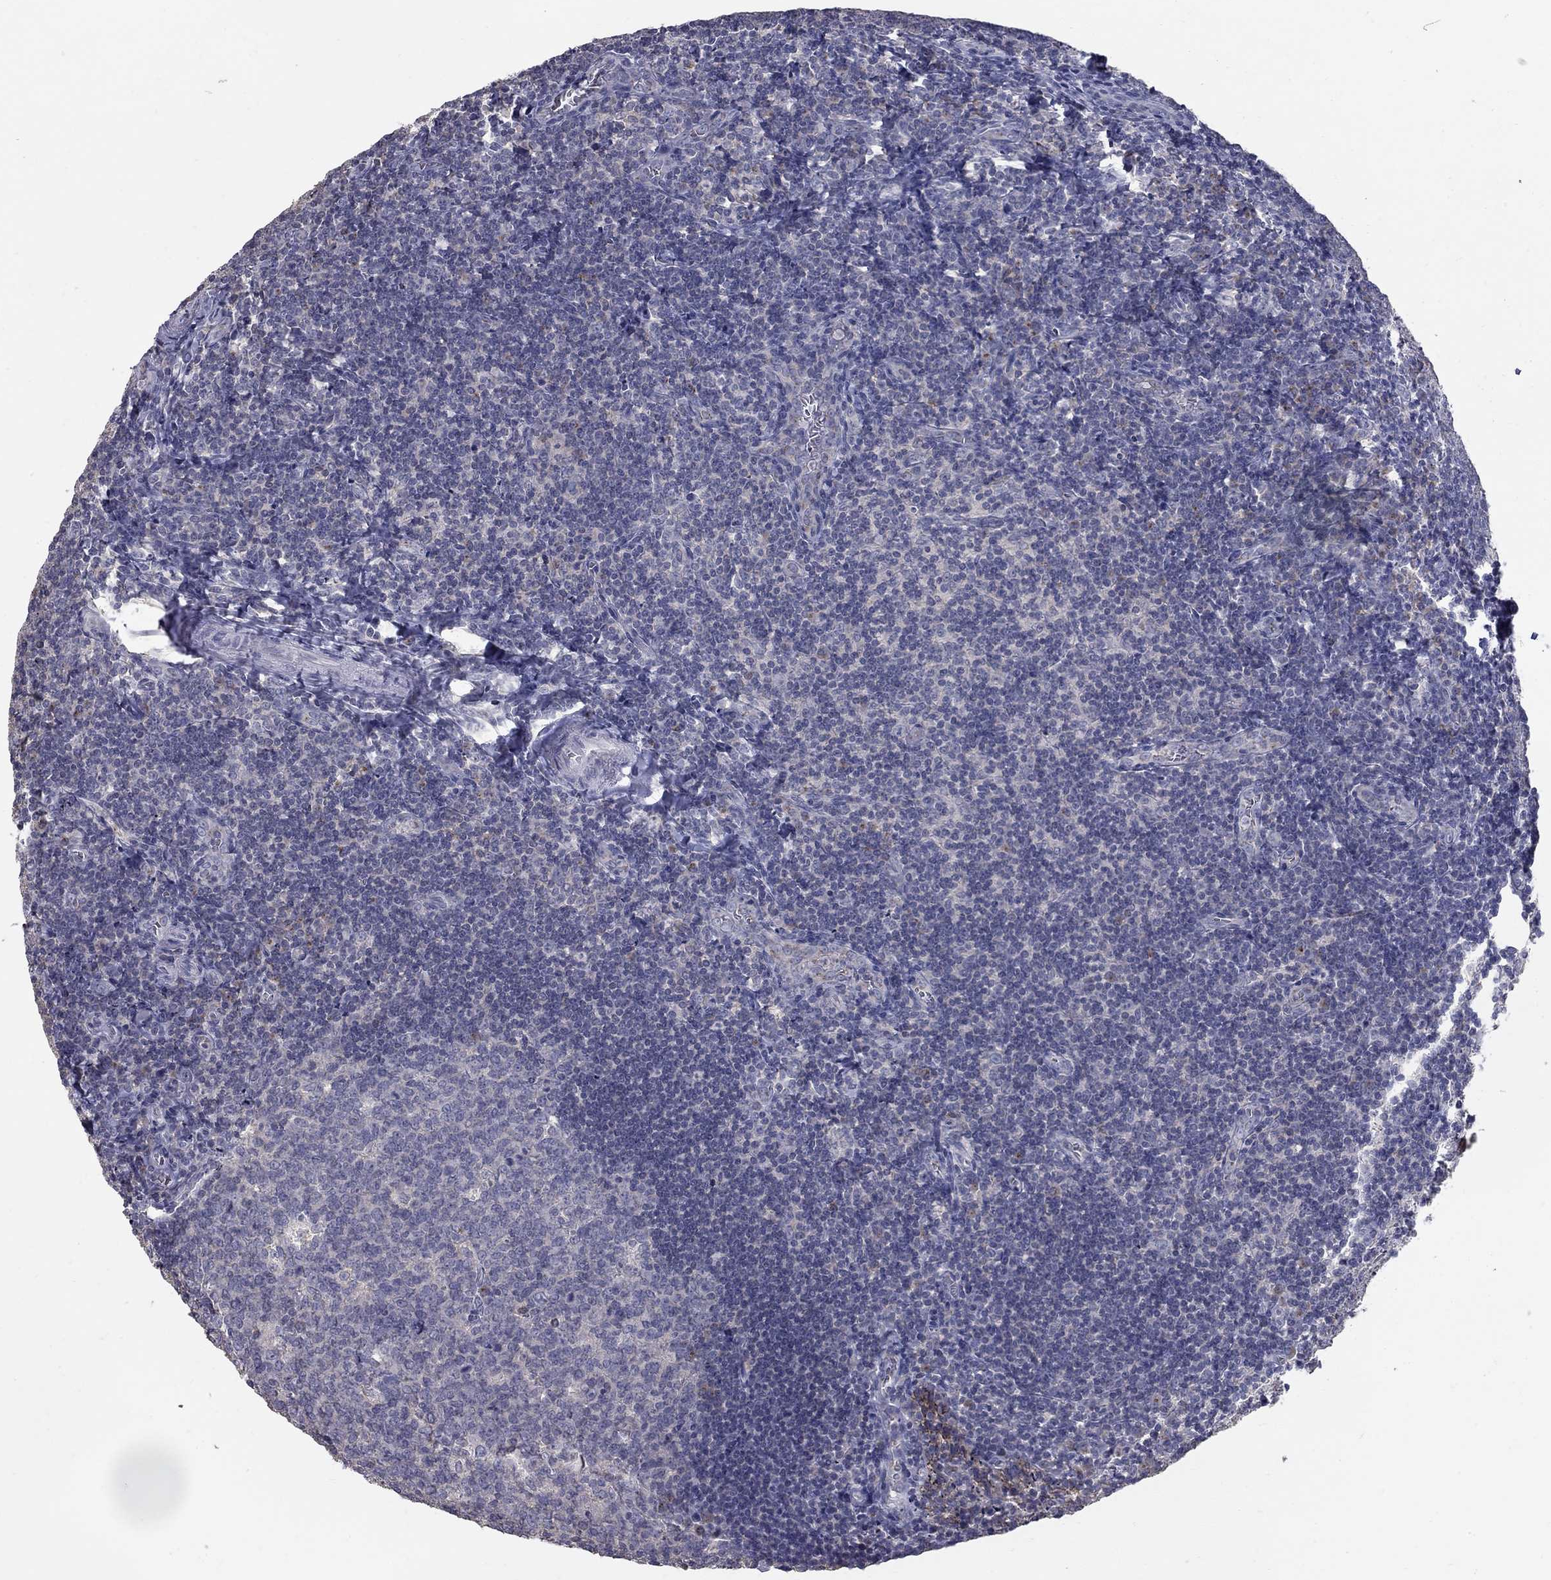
{"staining": {"intensity": "negative", "quantity": "none", "location": "none"}, "tissue": "tonsil", "cell_type": "Germinal center cells", "image_type": "normal", "snomed": [{"axis": "morphology", "description": "Normal tissue, NOS"}, {"axis": "morphology", "description": "Inflammation, NOS"}, {"axis": "topography", "description": "Tonsil"}], "caption": "An immunohistochemistry (IHC) histopathology image of normal tonsil is shown. There is no staining in germinal center cells of tonsil.", "gene": "KIAA0319L", "patient": {"sex": "female", "age": 31}}